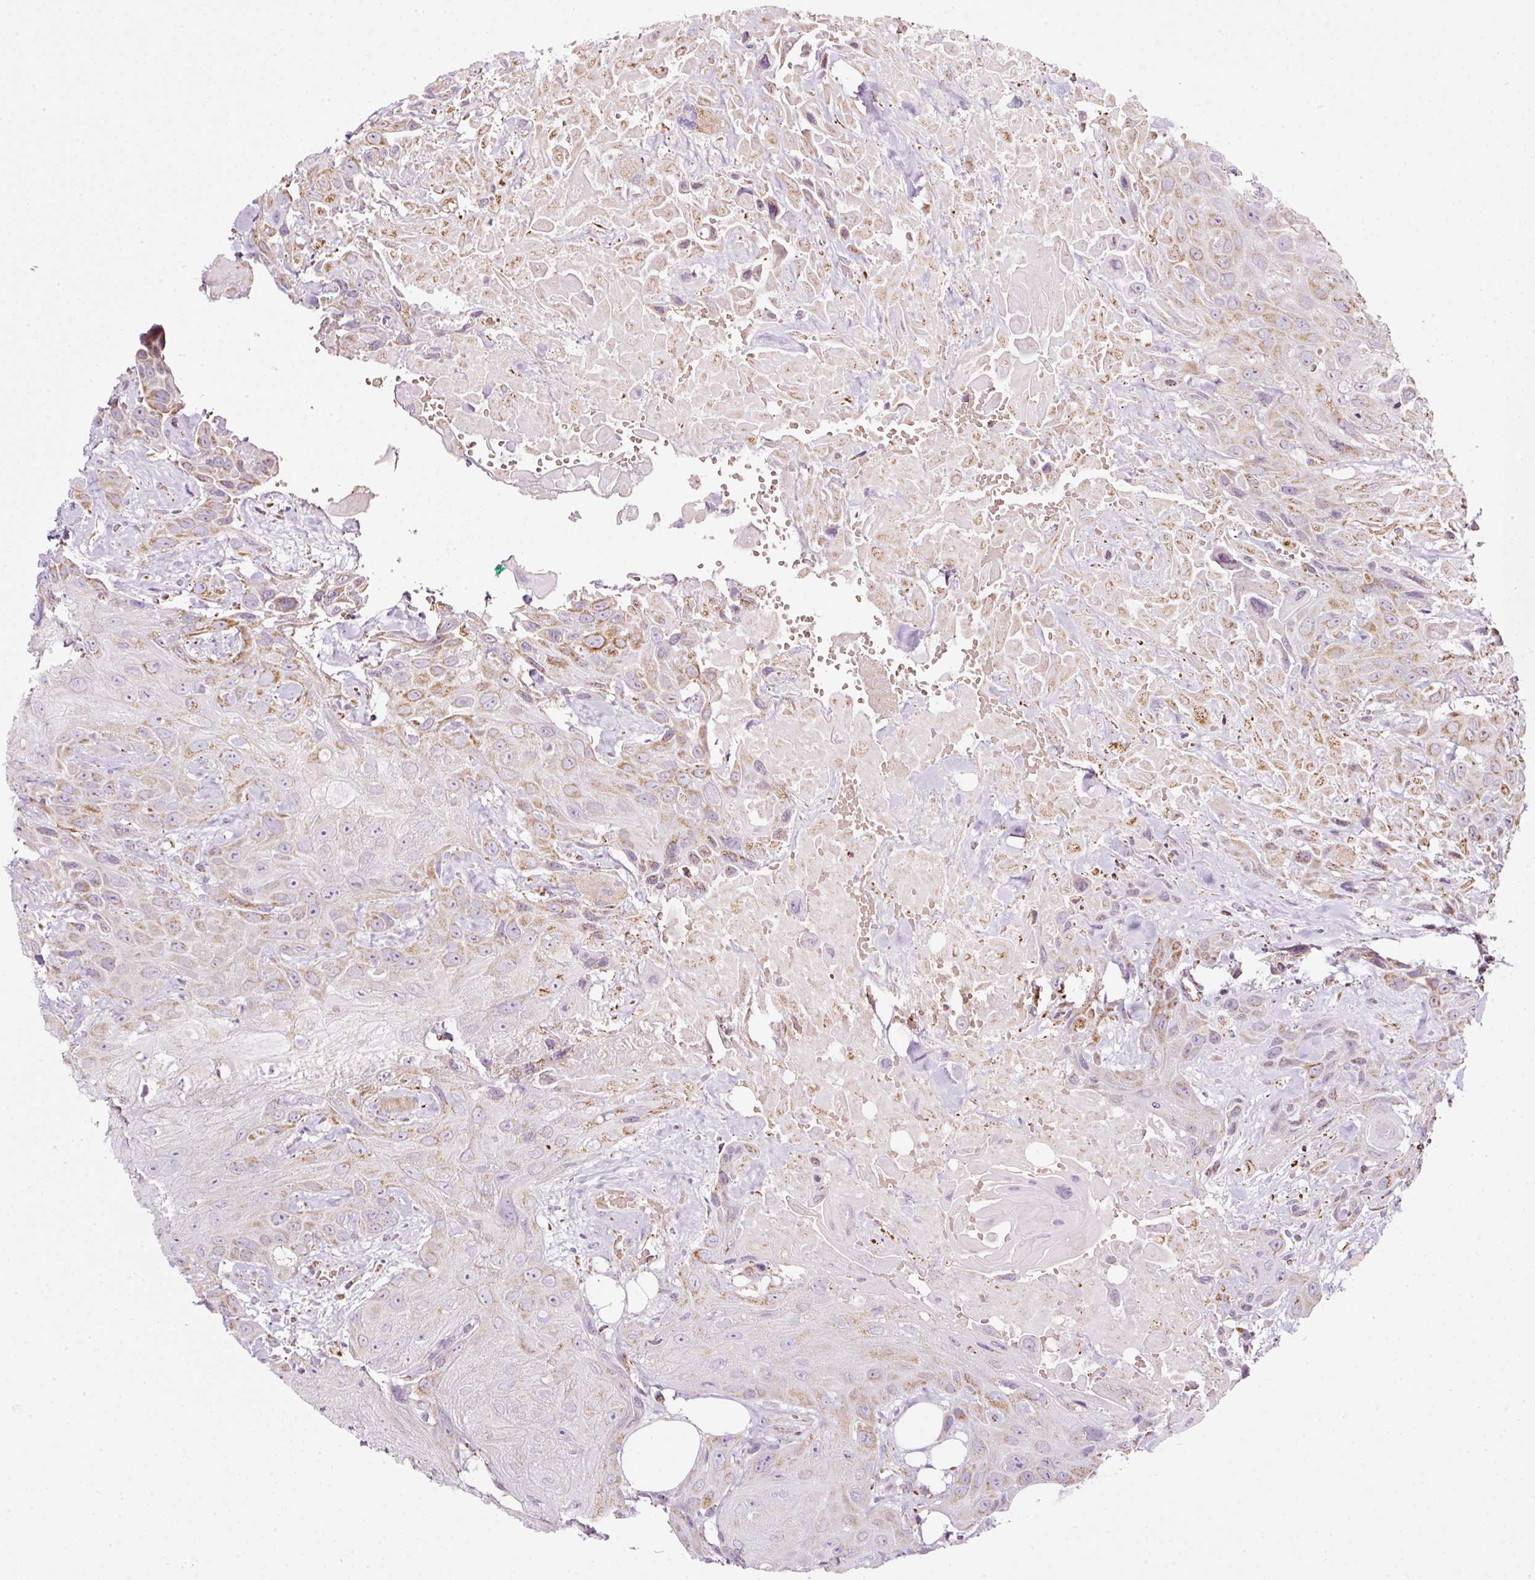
{"staining": {"intensity": "moderate", "quantity": "25%-75%", "location": "cytoplasmic/membranous"}, "tissue": "head and neck cancer", "cell_type": "Tumor cells", "image_type": "cancer", "snomed": [{"axis": "morphology", "description": "Squamous cell carcinoma, NOS"}, {"axis": "topography", "description": "Head-Neck"}], "caption": "DAB immunohistochemical staining of head and neck squamous cell carcinoma demonstrates moderate cytoplasmic/membranous protein positivity in approximately 25%-75% of tumor cells. Immunohistochemistry (ihc) stains the protein in brown and the nuclei are stained blue.", "gene": "SDHA", "patient": {"sex": "male", "age": 81}}